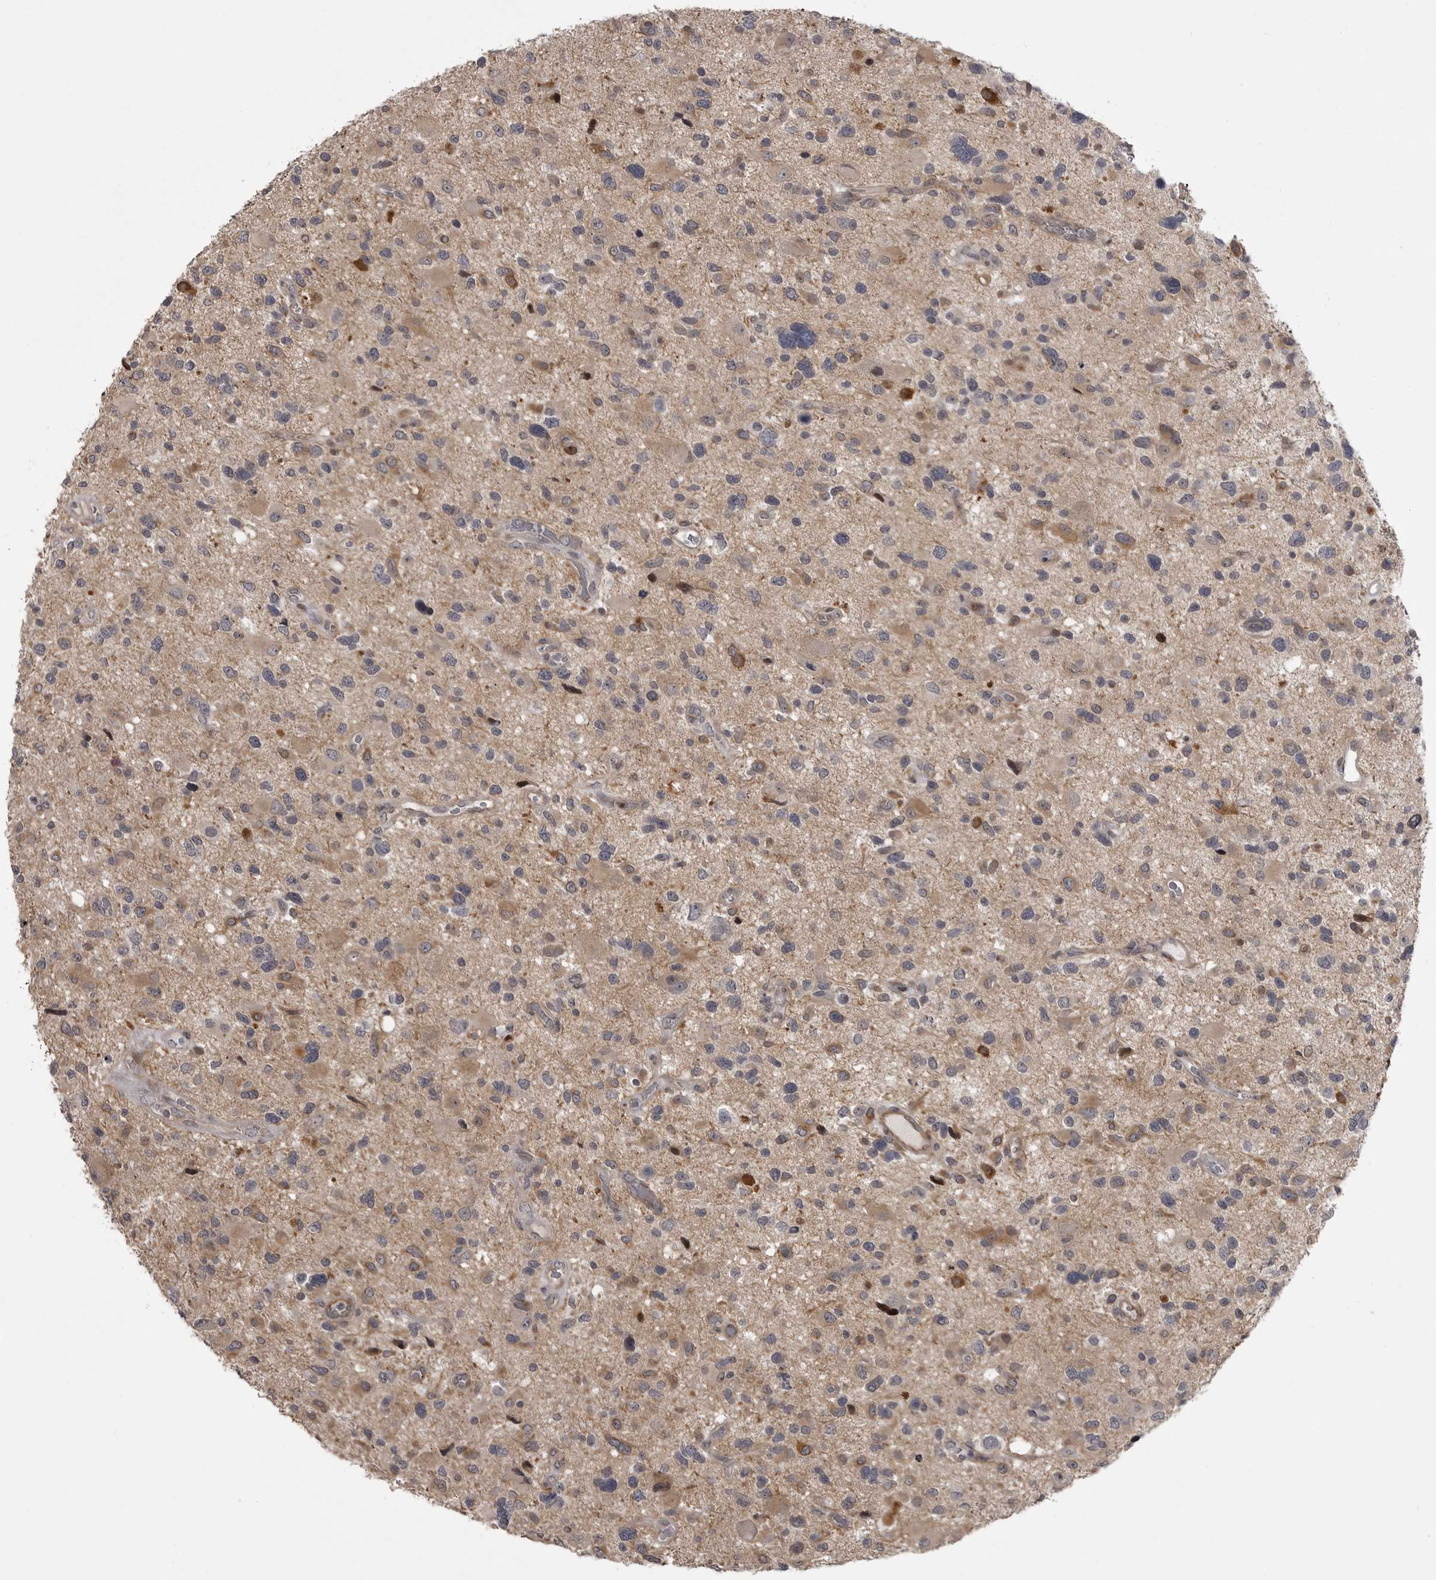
{"staining": {"intensity": "weak", "quantity": "25%-75%", "location": "cytoplasmic/membranous"}, "tissue": "glioma", "cell_type": "Tumor cells", "image_type": "cancer", "snomed": [{"axis": "morphology", "description": "Glioma, malignant, High grade"}, {"axis": "topography", "description": "Brain"}], "caption": "Protein staining demonstrates weak cytoplasmic/membranous positivity in approximately 25%-75% of tumor cells in glioma.", "gene": "SNX16", "patient": {"sex": "male", "age": 33}}